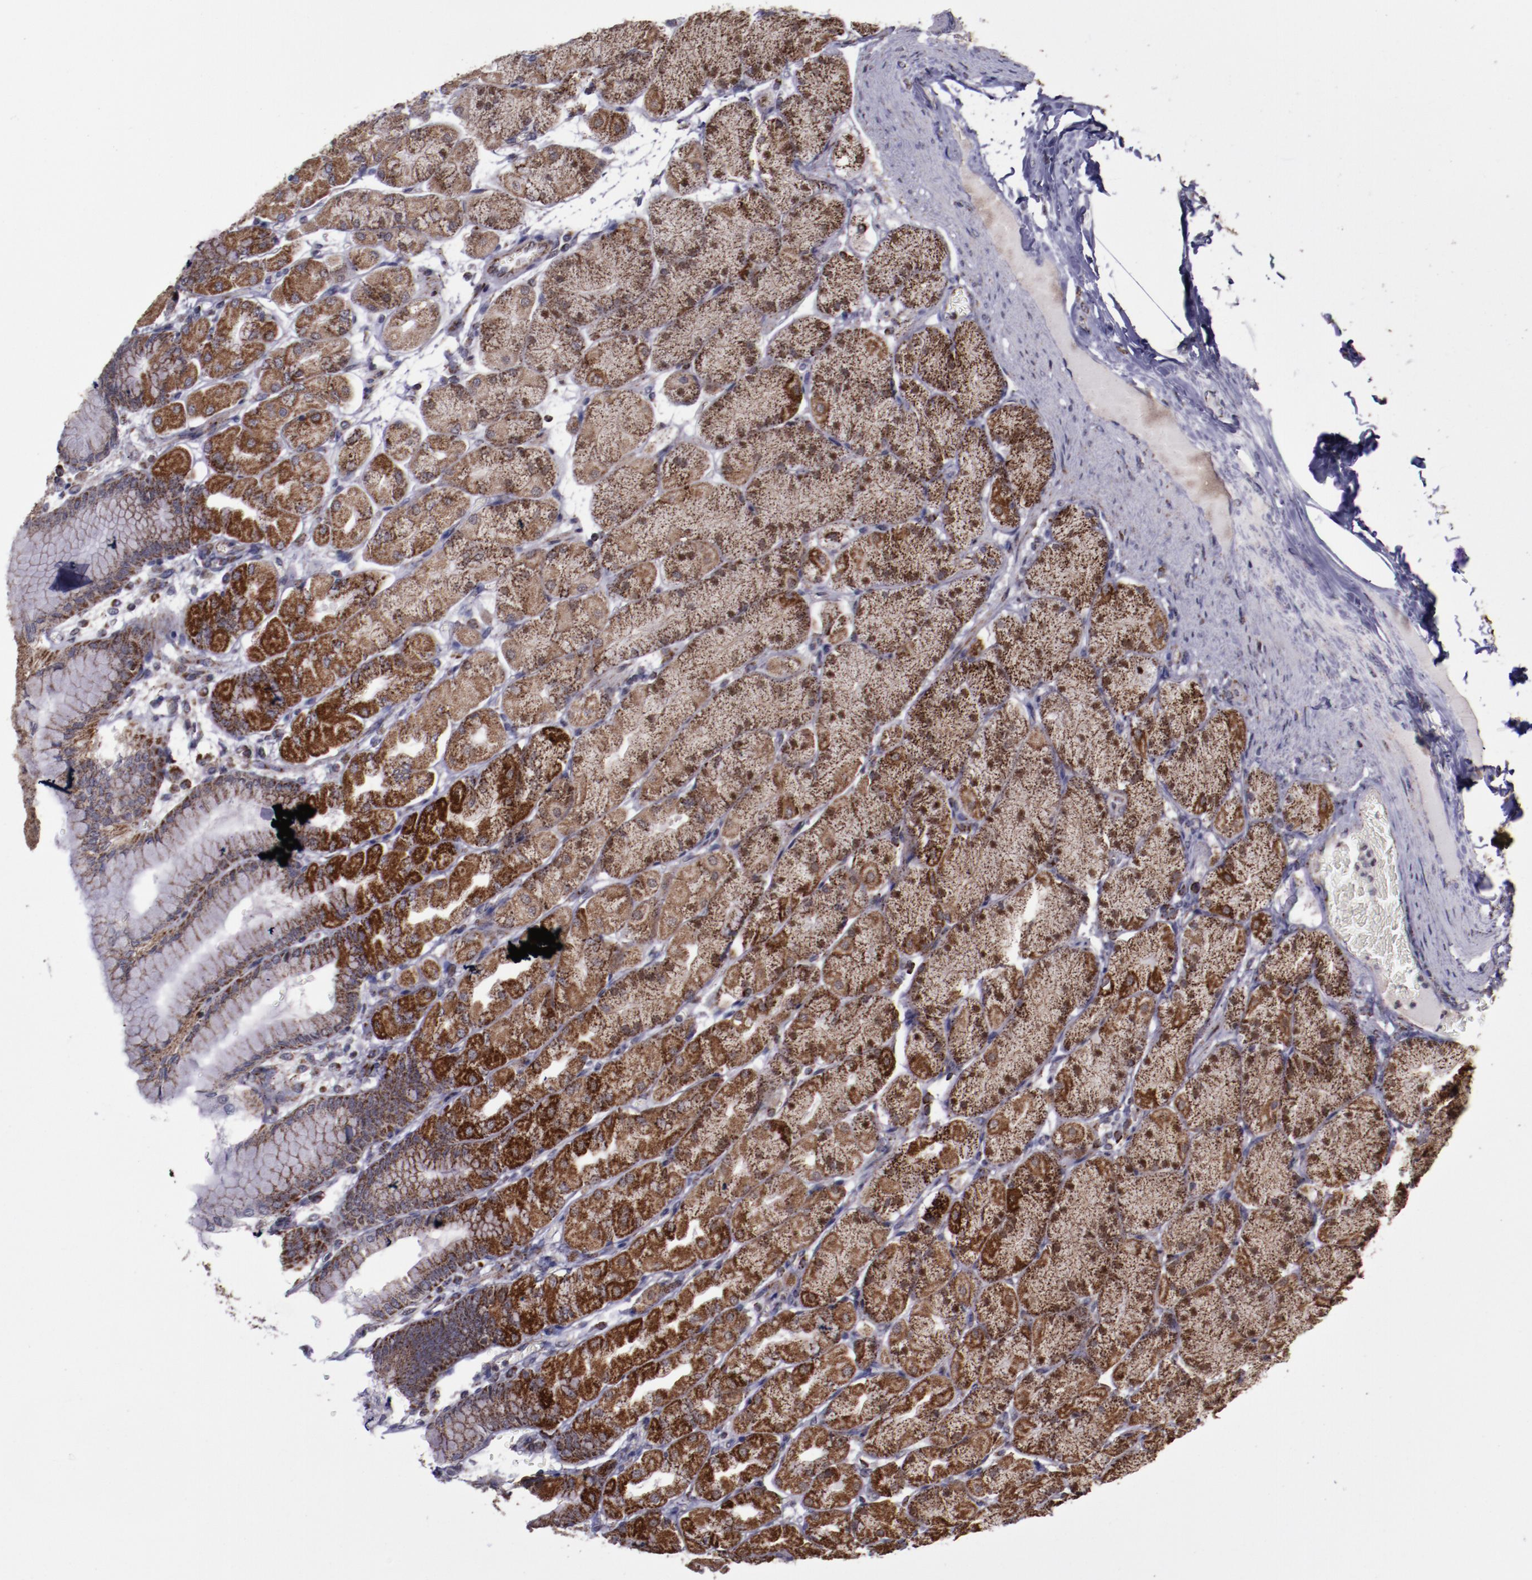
{"staining": {"intensity": "strong", "quantity": ">75%", "location": "cytoplasmic/membranous,nuclear"}, "tissue": "stomach", "cell_type": "Glandular cells", "image_type": "normal", "snomed": [{"axis": "morphology", "description": "Normal tissue, NOS"}, {"axis": "topography", "description": "Stomach, upper"}], "caption": "Stomach stained for a protein exhibits strong cytoplasmic/membranous,nuclear positivity in glandular cells.", "gene": "LONP1", "patient": {"sex": "female", "age": 56}}